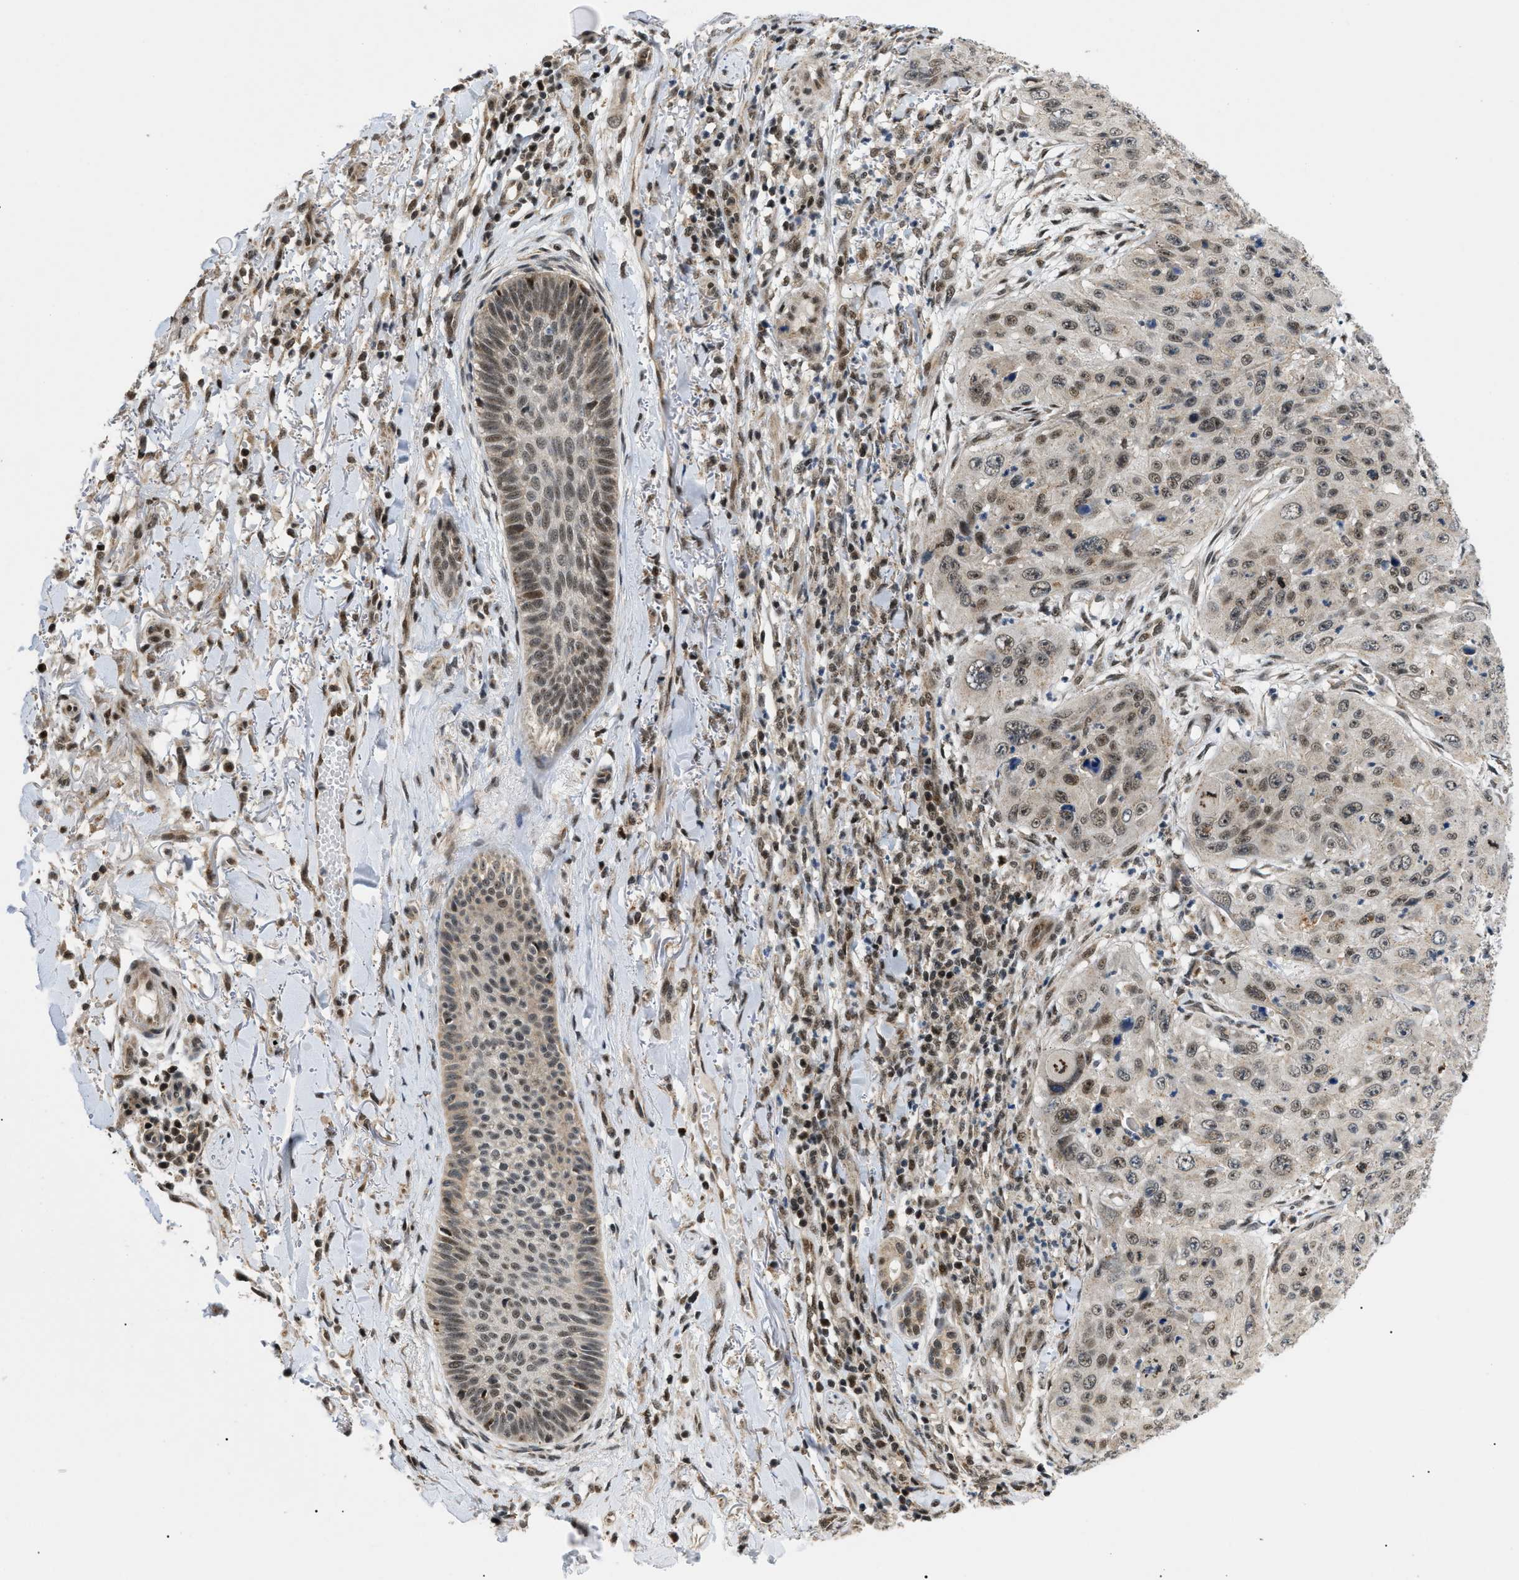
{"staining": {"intensity": "weak", "quantity": "25%-75%", "location": "nuclear"}, "tissue": "skin cancer", "cell_type": "Tumor cells", "image_type": "cancer", "snomed": [{"axis": "morphology", "description": "Squamous cell carcinoma, NOS"}, {"axis": "topography", "description": "Skin"}], "caption": "Protein analysis of skin cancer tissue exhibits weak nuclear expression in approximately 25%-75% of tumor cells.", "gene": "ZBTB11", "patient": {"sex": "female", "age": 80}}